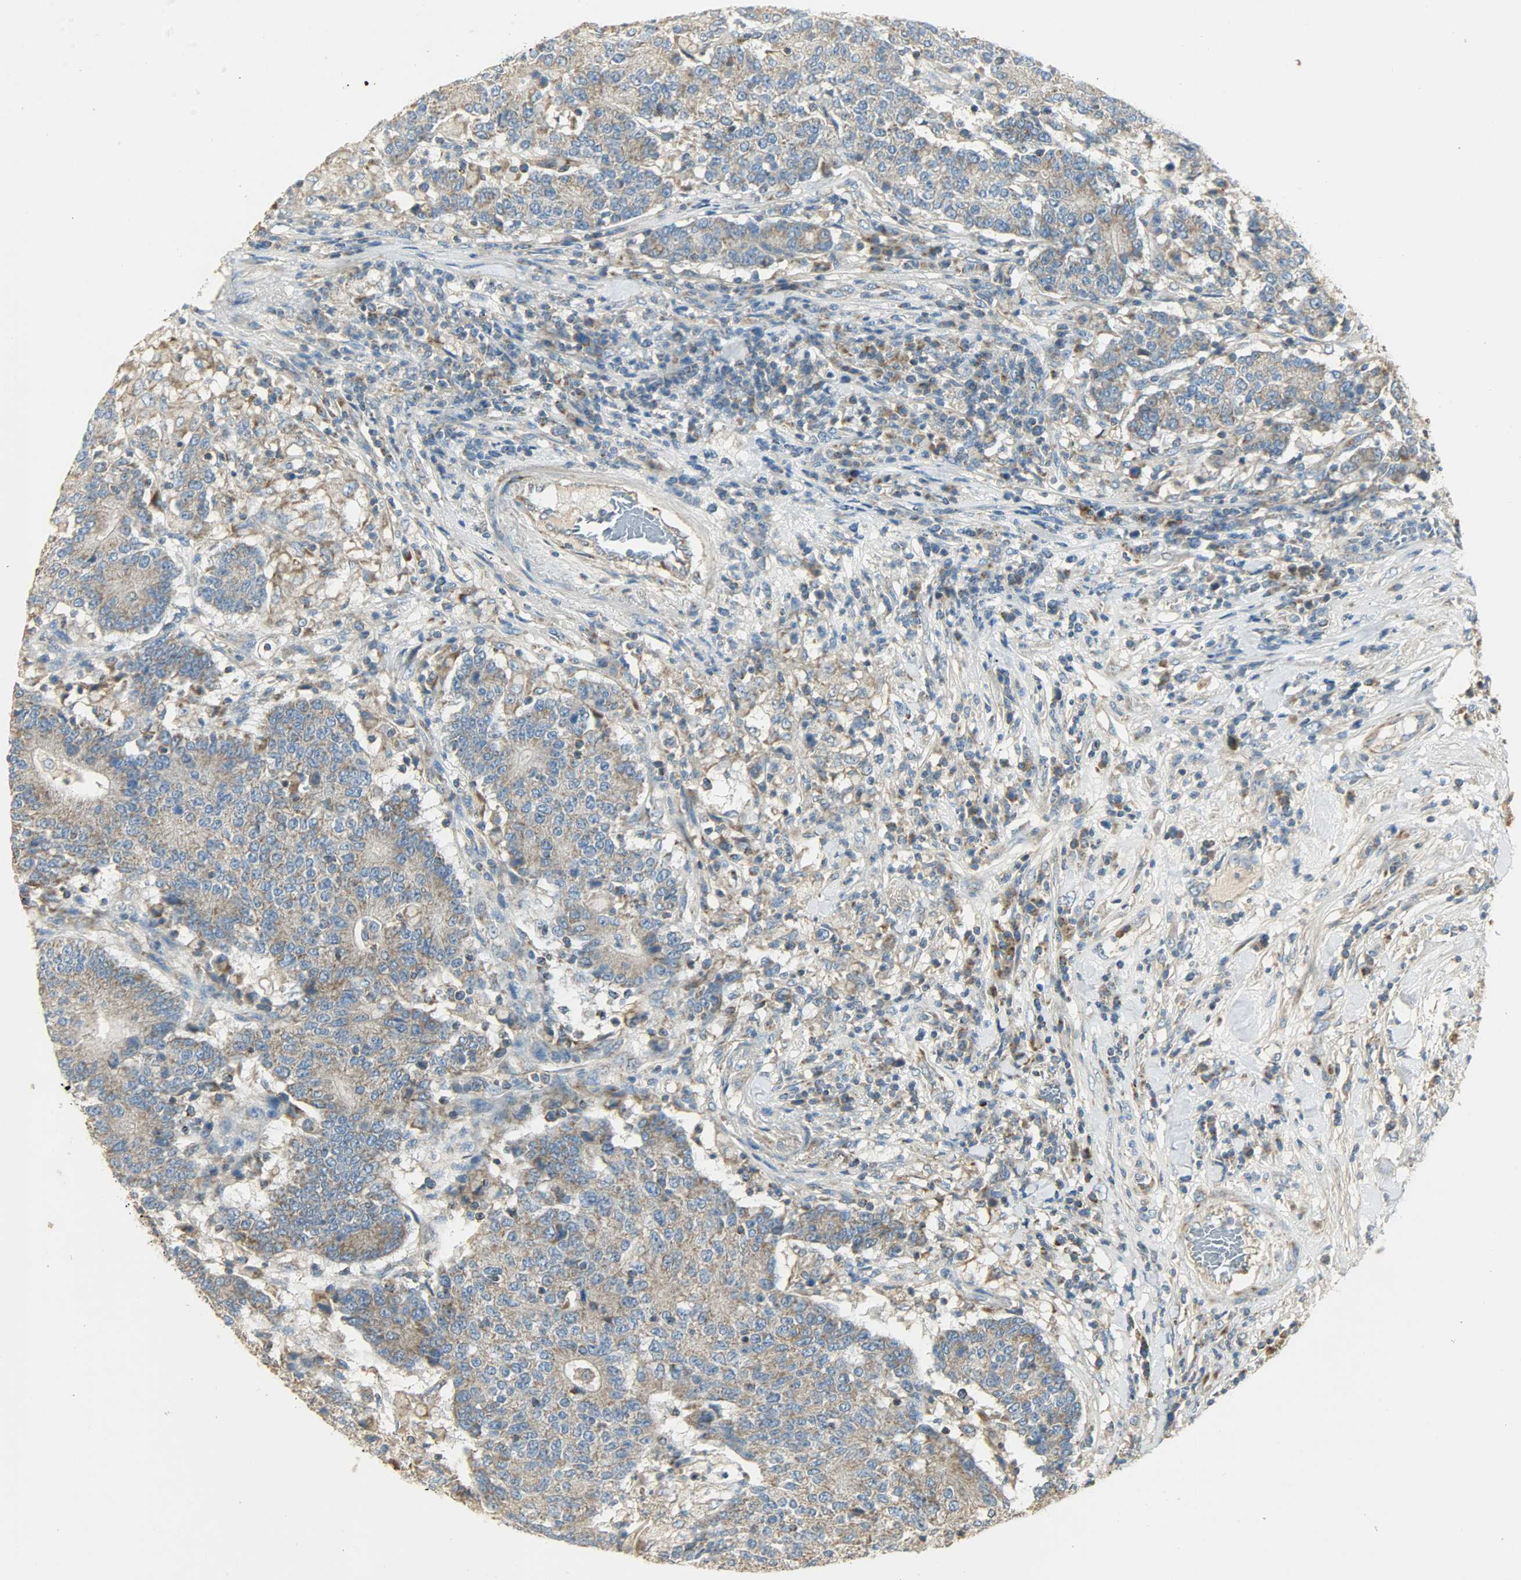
{"staining": {"intensity": "moderate", "quantity": ">75%", "location": "cytoplasmic/membranous"}, "tissue": "colorectal cancer", "cell_type": "Tumor cells", "image_type": "cancer", "snomed": [{"axis": "morphology", "description": "Normal tissue, NOS"}, {"axis": "morphology", "description": "Adenocarcinoma, NOS"}, {"axis": "topography", "description": "Colon"}], "caption": "Adenocarcinoma (colorectal) stained with DAB (3,3'-diaminobenzidine) immunohistochemistry (IHC) exhibits medium levels of moderate cytoplasmic/membranous expression in approximately >75% of tumor cells.", "gene": "NNT", "patient": {"sex": "female", "age": 75}}